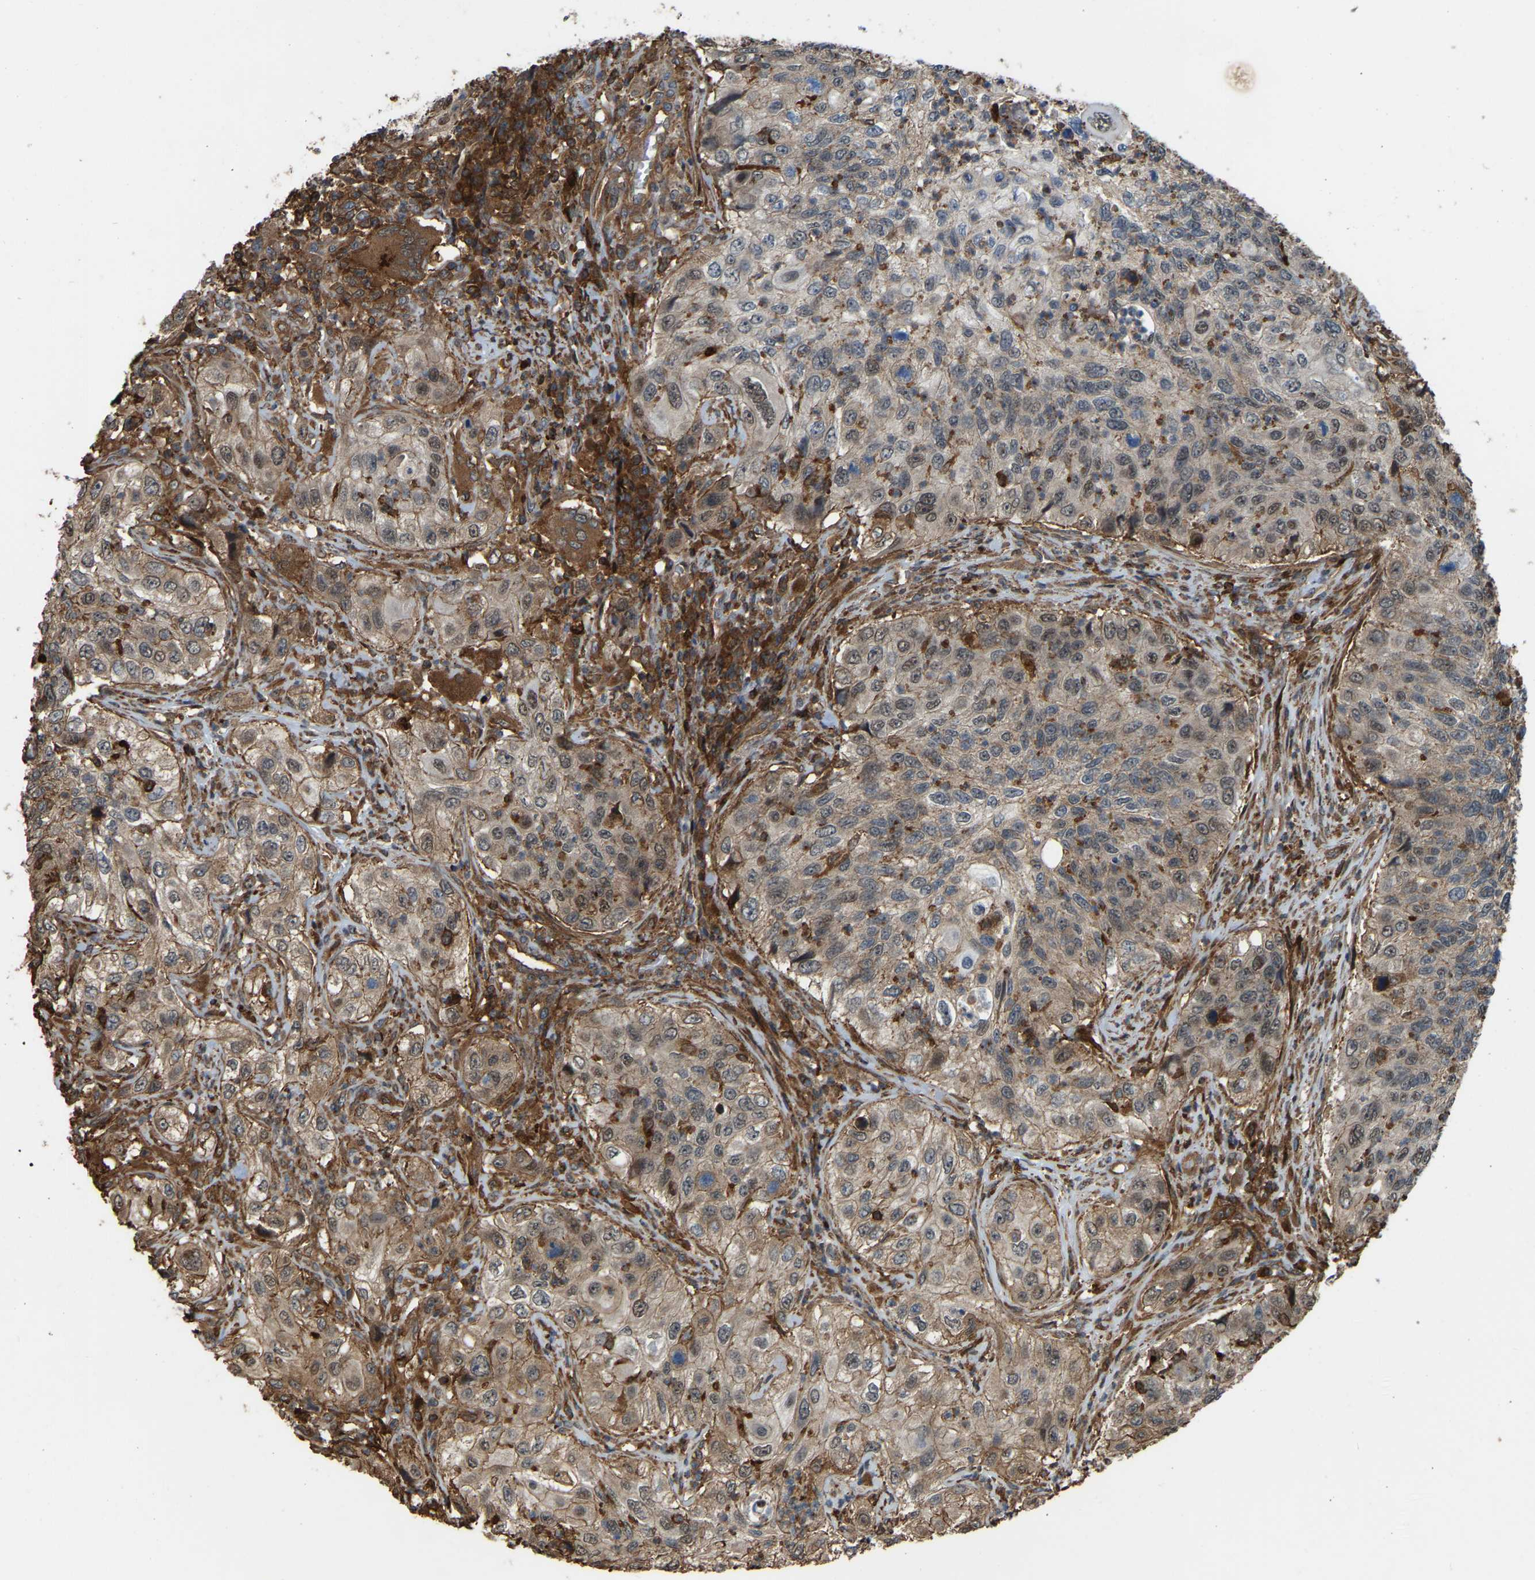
{"staining": {"intensity": "weak", "quantity": ">75%", "location": "cytoplasmic/membranous"}, "tissue": "urothelial cancer", "cell_type": "Tumor cells", "image_type": "cancer", "snomed": [{"axis": "morphology", "description": "Urothelial carcinoma, High grade"}, {"axis": "topography", "description": "Urinary bladder"}], "caption": "DAB (3,3'-diaminobenzidine) immunohistochemical staining of urothelial cancer displays weak cytoplasmic/membranous protein expression in approximately >75% of tumor cells.", "gene": "SAMD9L", "patient": {"sex": "female", "age": 60}}